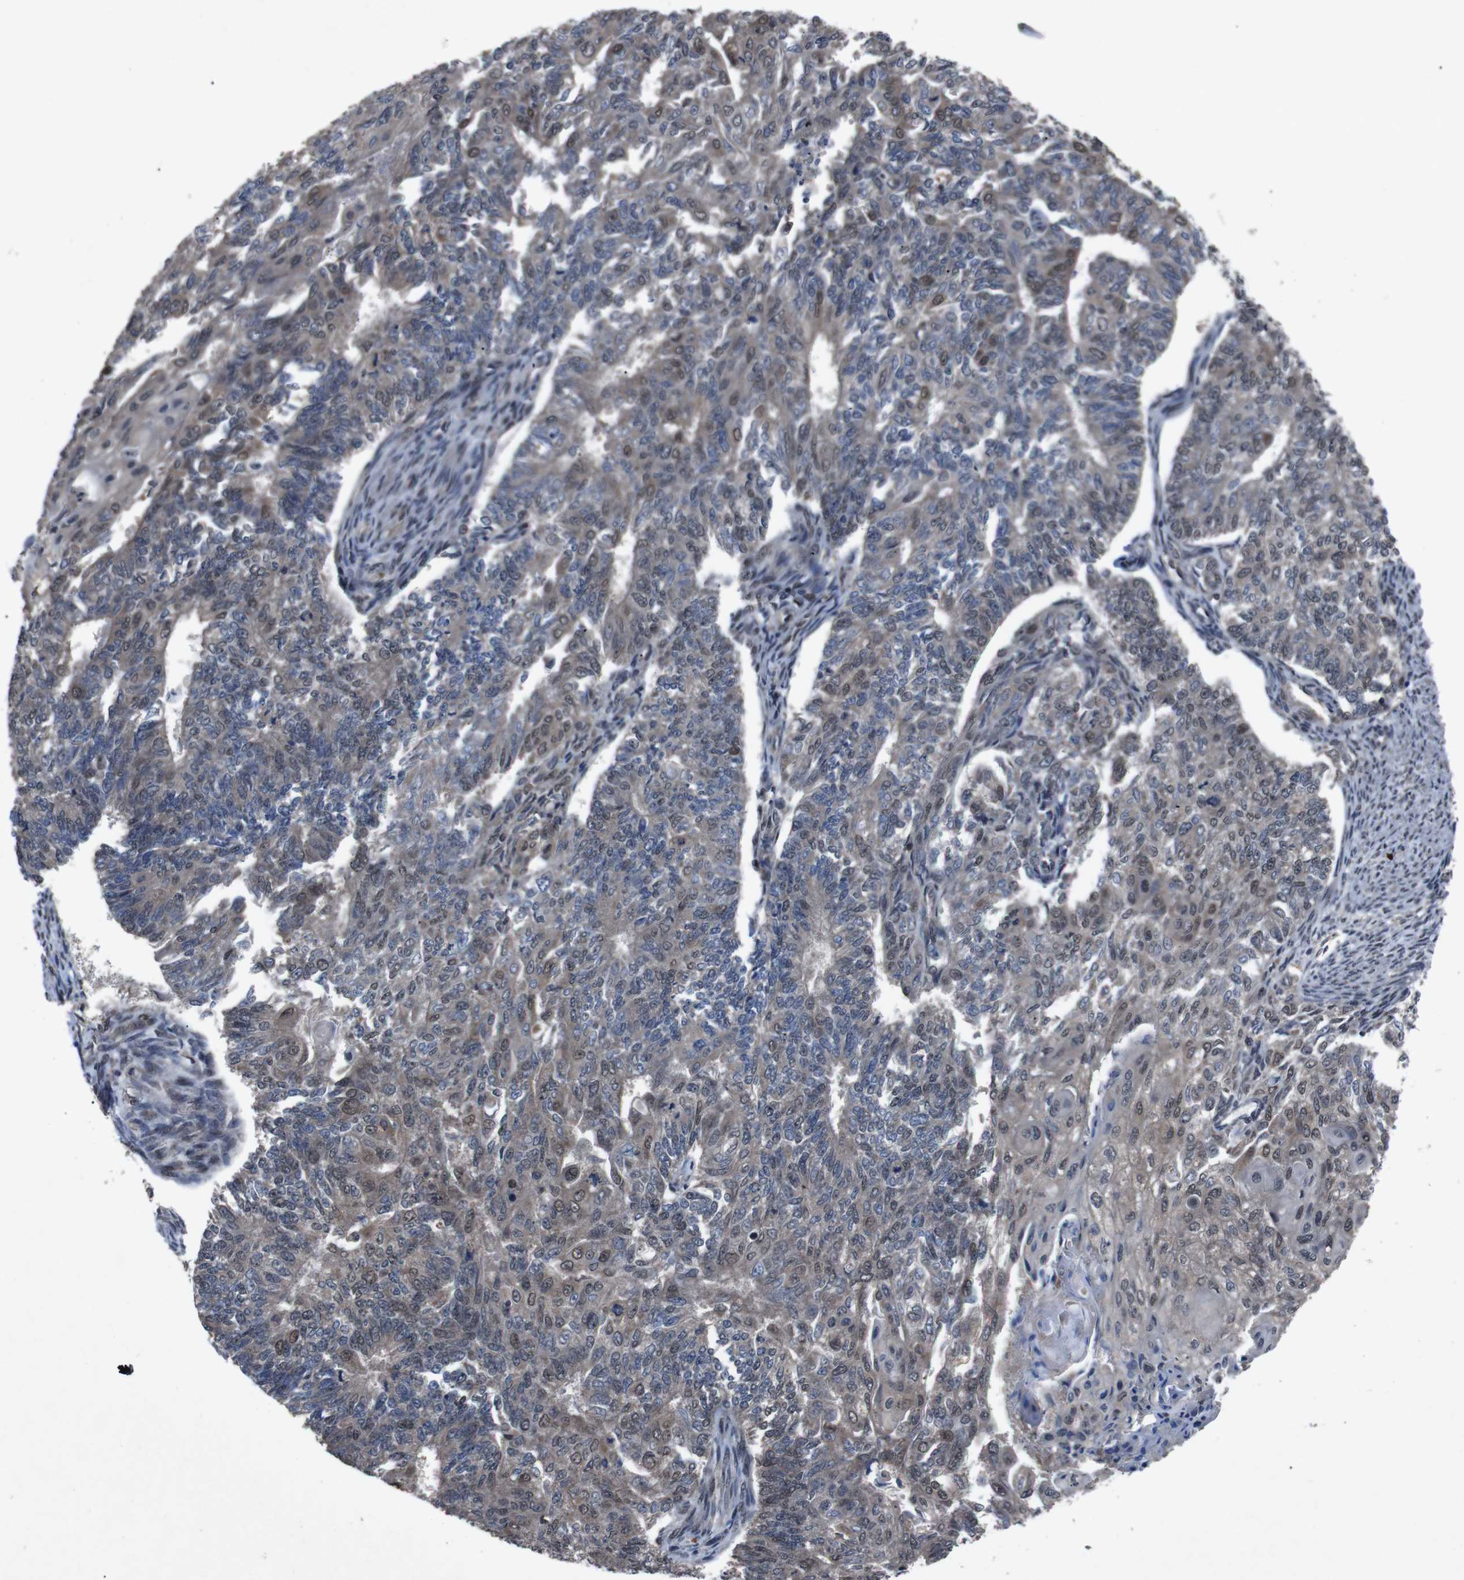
{"staining": {"intensity": "weak", "quantity": ">75%", "location": "cytoplasmic/membranous,nuclear"}, "tissue": "endometrial cancer", "cell_type": "Tumor cells", "image_type": "cancer", "snomed": [{"axis": "morphology", "description": "Adenocarcinoma, NOS"}, {"axis": "topography", "description": "Endometrium"}], "caption": "Endometrial adenocarcinoma tissue displays weak cytoplasmic/membranous and nuclear expression in approximately >75% of tumor cells", "gene": "SOCS1", "patient": {"sex": "female", "age": 32}}